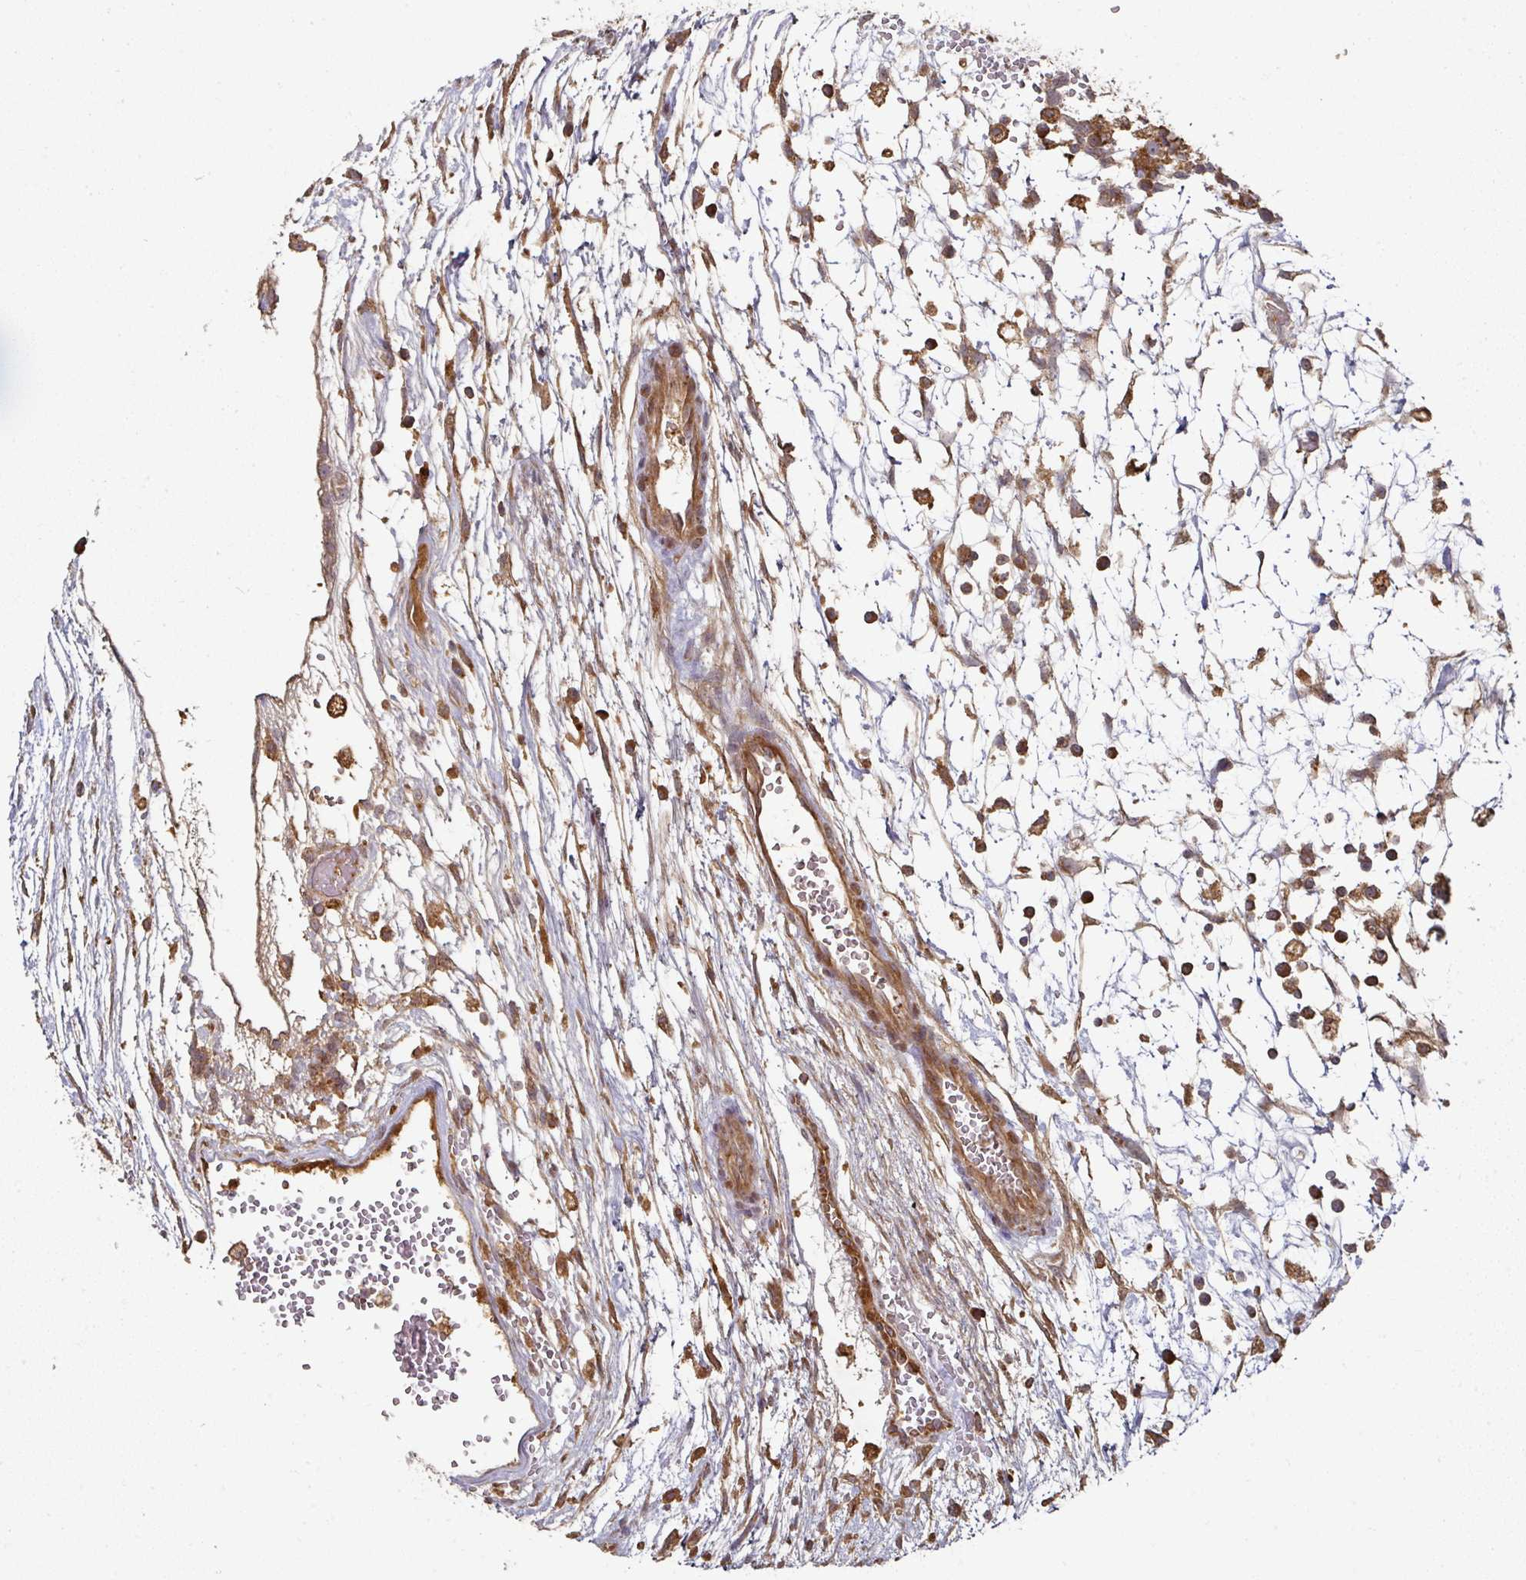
{"staining": {"intensity": "moderate", "quantity": ">75%", "location": "cytoplasmic/membranous"}, "tissue": "testis cancer", "cell_type": "Tumor cells", "image_type": "cancer", "snomed": [{"axis": "morphology", "description": "Carcinoma, Embryonal, NOS"}, {"axis": "topography", "description": "Testis"}], "caption": "Moderate cytoplasmic/membranous staining is appreciated in approximately >75% of tumor cells in testis cancer.", "gene": "CEP95", "patient": {"sex": "male", "age": 32}}